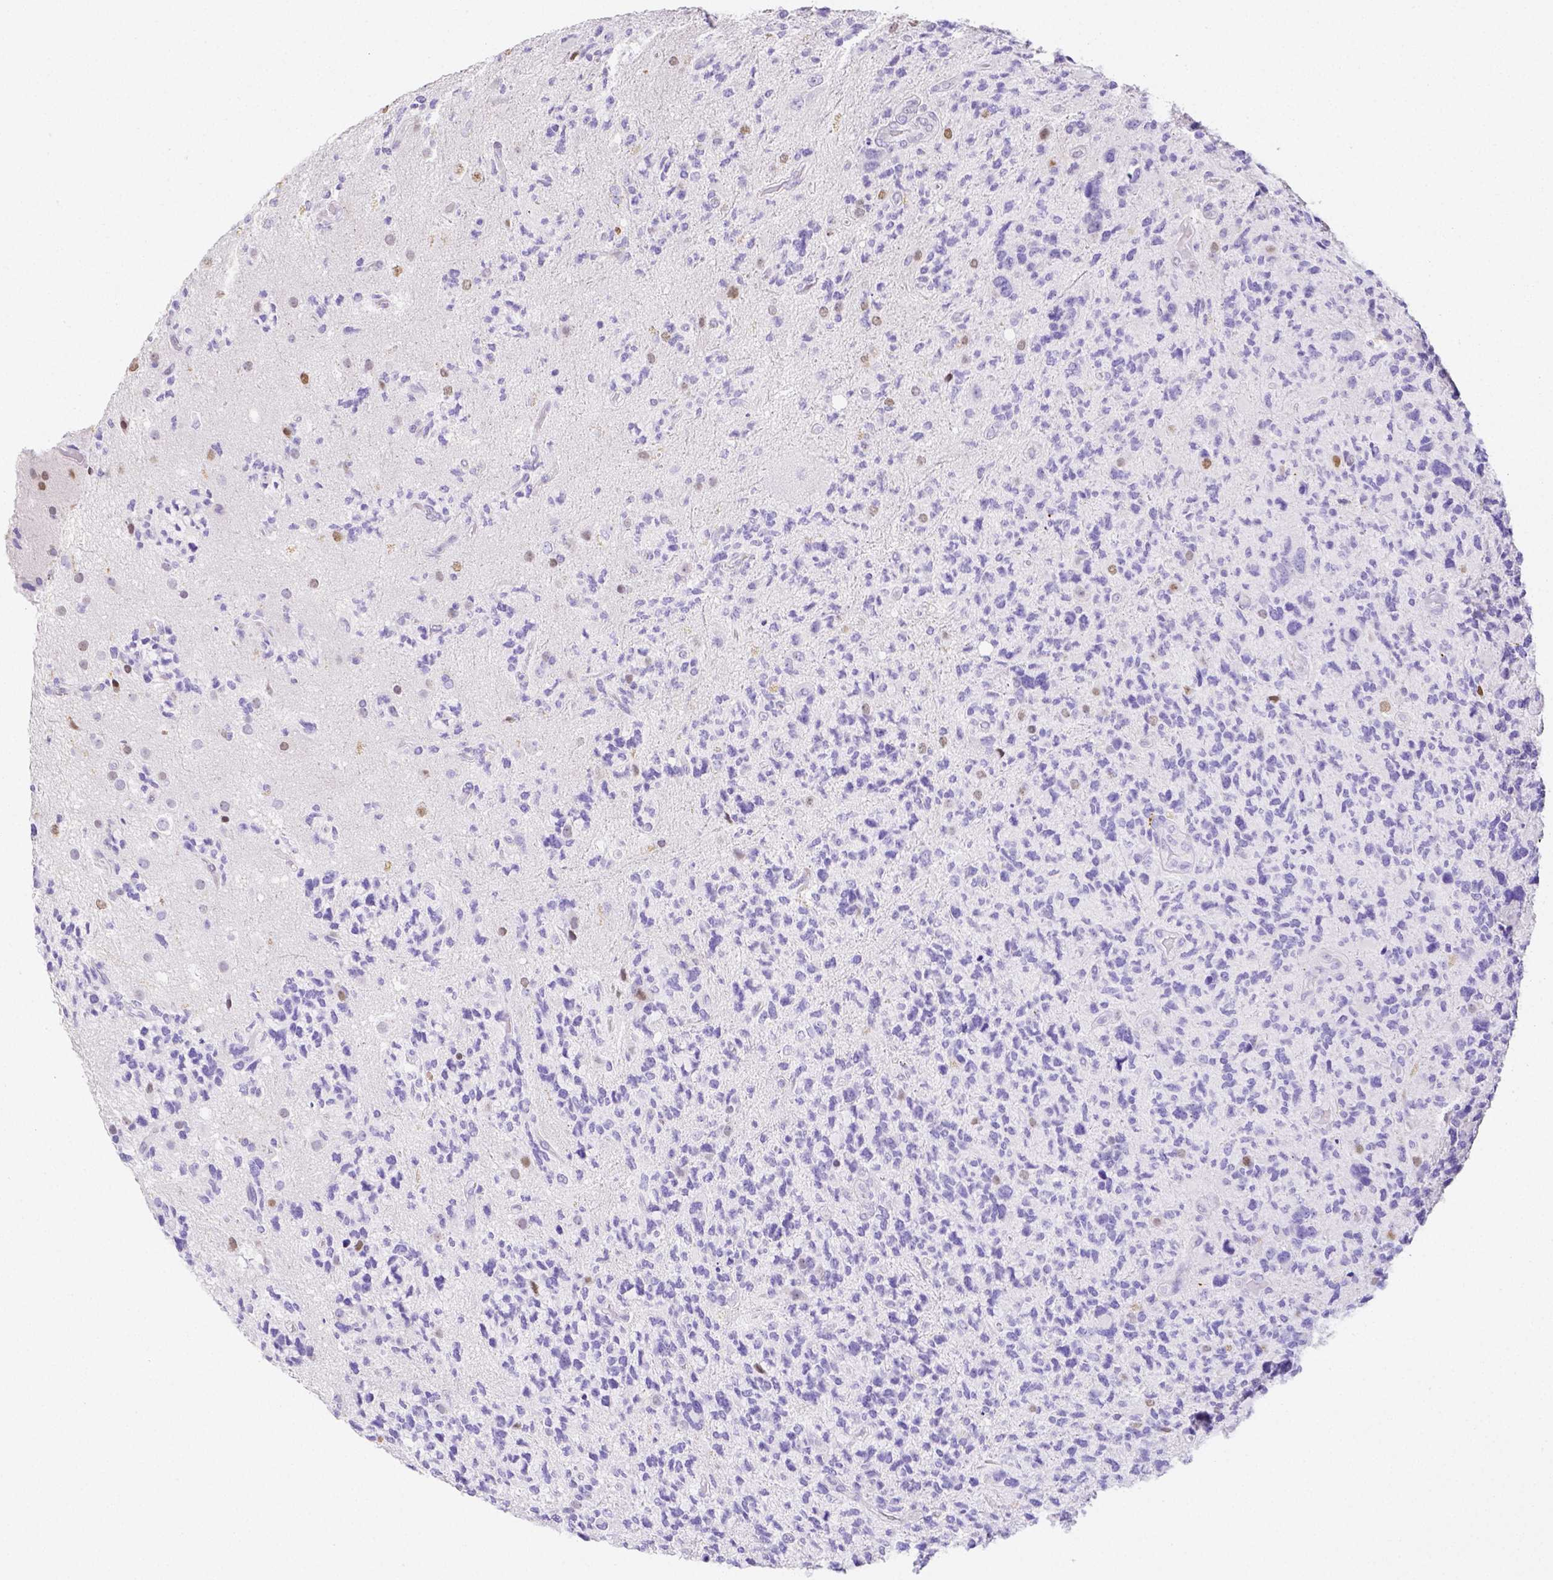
{"staining": {"intensity": "negative", "quantity": "none", "location": "none"}, "tissue": "glioma", "cell_type": "Tumor cells", "image_type": "cancer", "snomed": [{"axis": "morphology", "description": "Glioma, malignant, High grade"}, {"axis": "topography", "description": "Brain"}], "caption": "DAB immunohistochemical staining of glioma shows no significant positivity in tumor cells.", "gene": "ARHGAP36", "patient": {"sex": "female", "age": 71}}